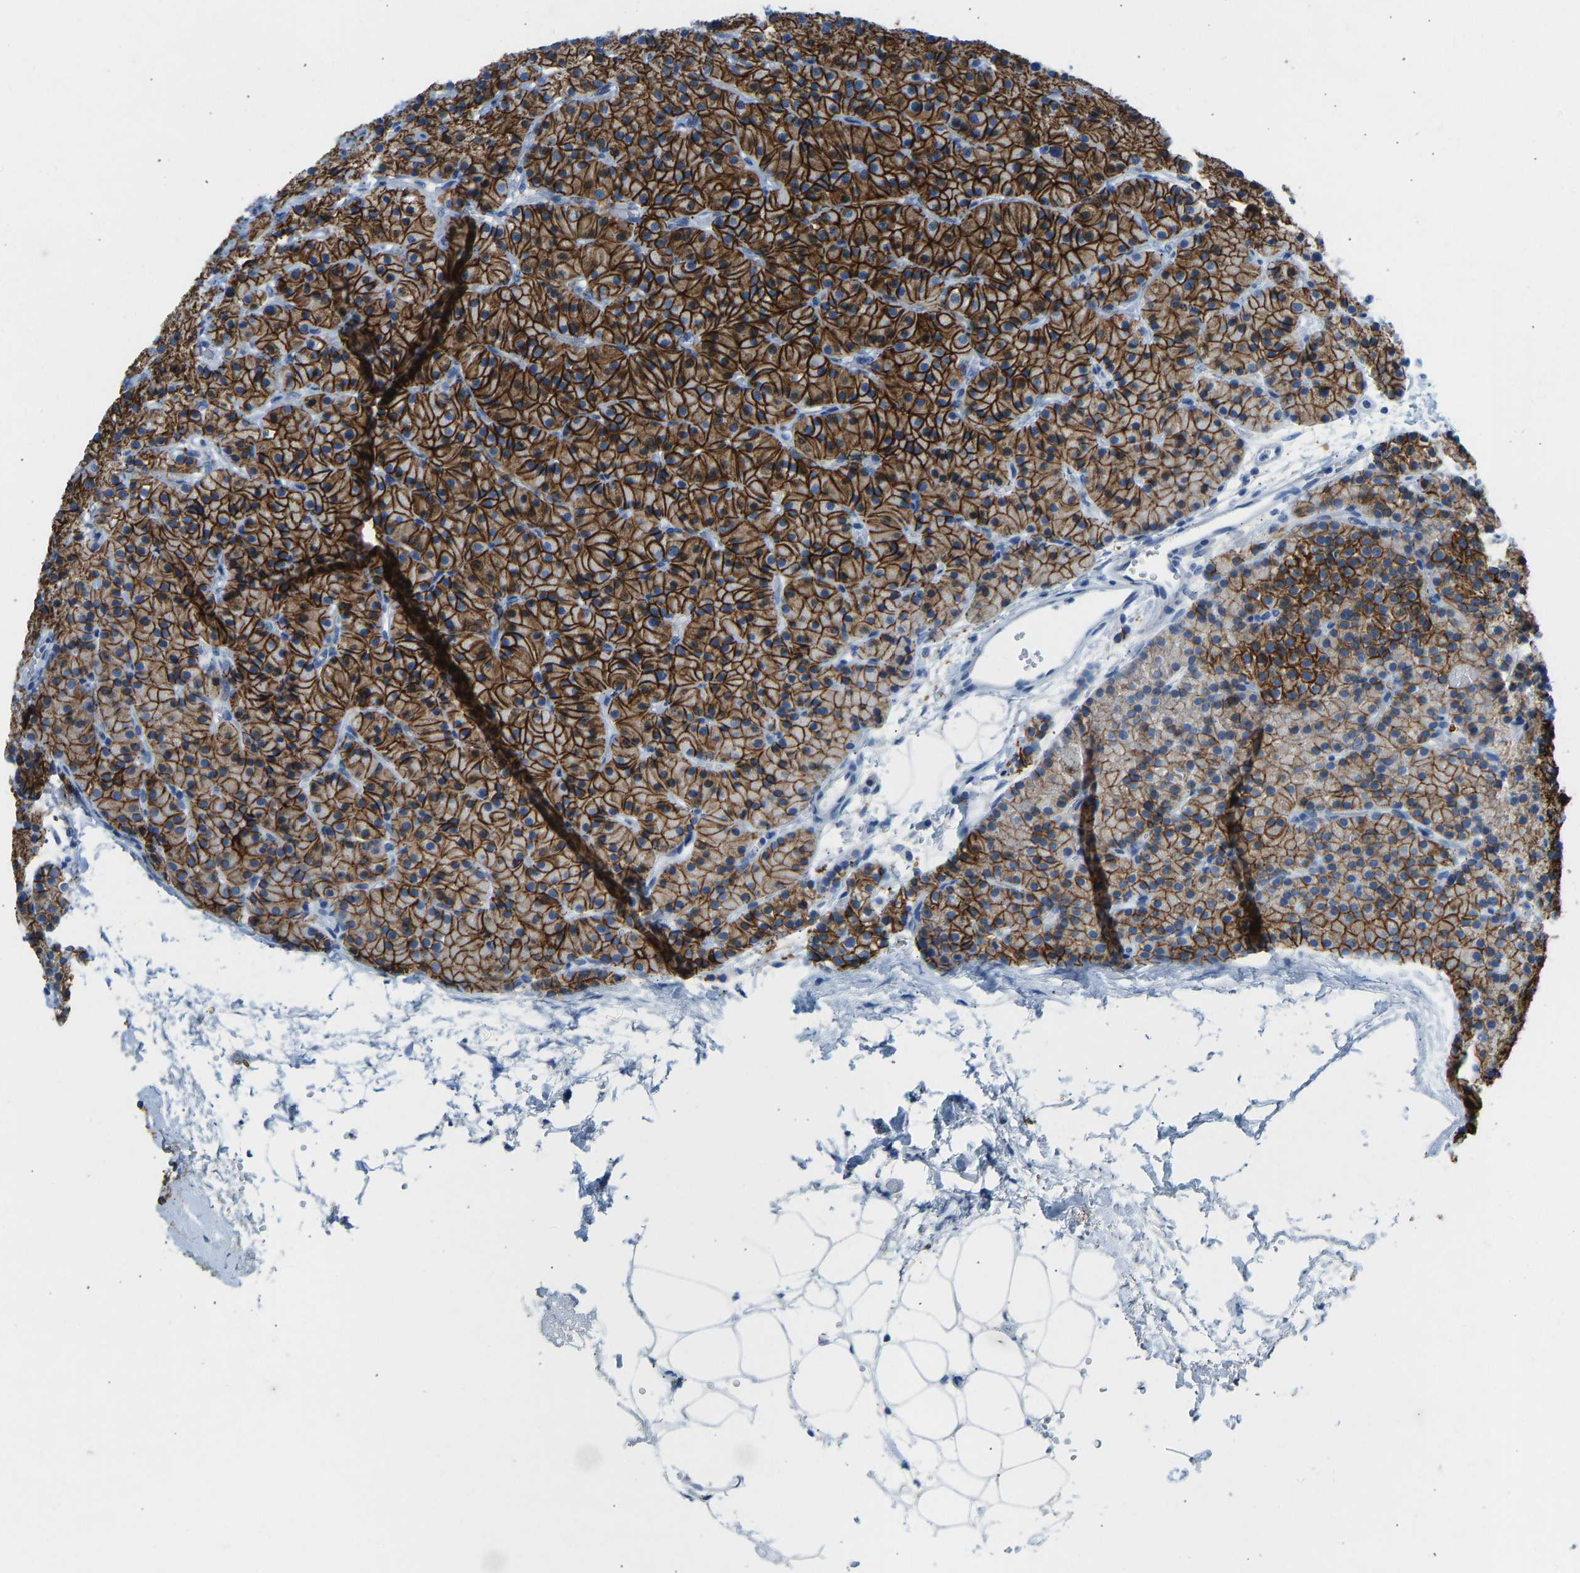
{"staining": {"intensity": "strong", "quantity": ">75%", "location": "cytoplasmic/membranous"}, "tissue": "parathyroid gland", "cell_type": "Glandular cells", "image_type": "normal", "snomed": [{"axis": "morphology", "description": "Normal tissue, NOS"}, {"axis": "morphology", "description": "Adenoma, NOS"}, {"axis": "topography", "description": "Parathyroid gland"}], "caption": "Parathyroid gland stained for a protein reveals strong cytoplasmic/membranous positivity in glandular cells. (DAB (3,3'-diaminobenzidine) IHC with brightfield microscopy, high magnification).", "gene": "ATP1A1", "patient": {"sex": "male", "age": 75}}